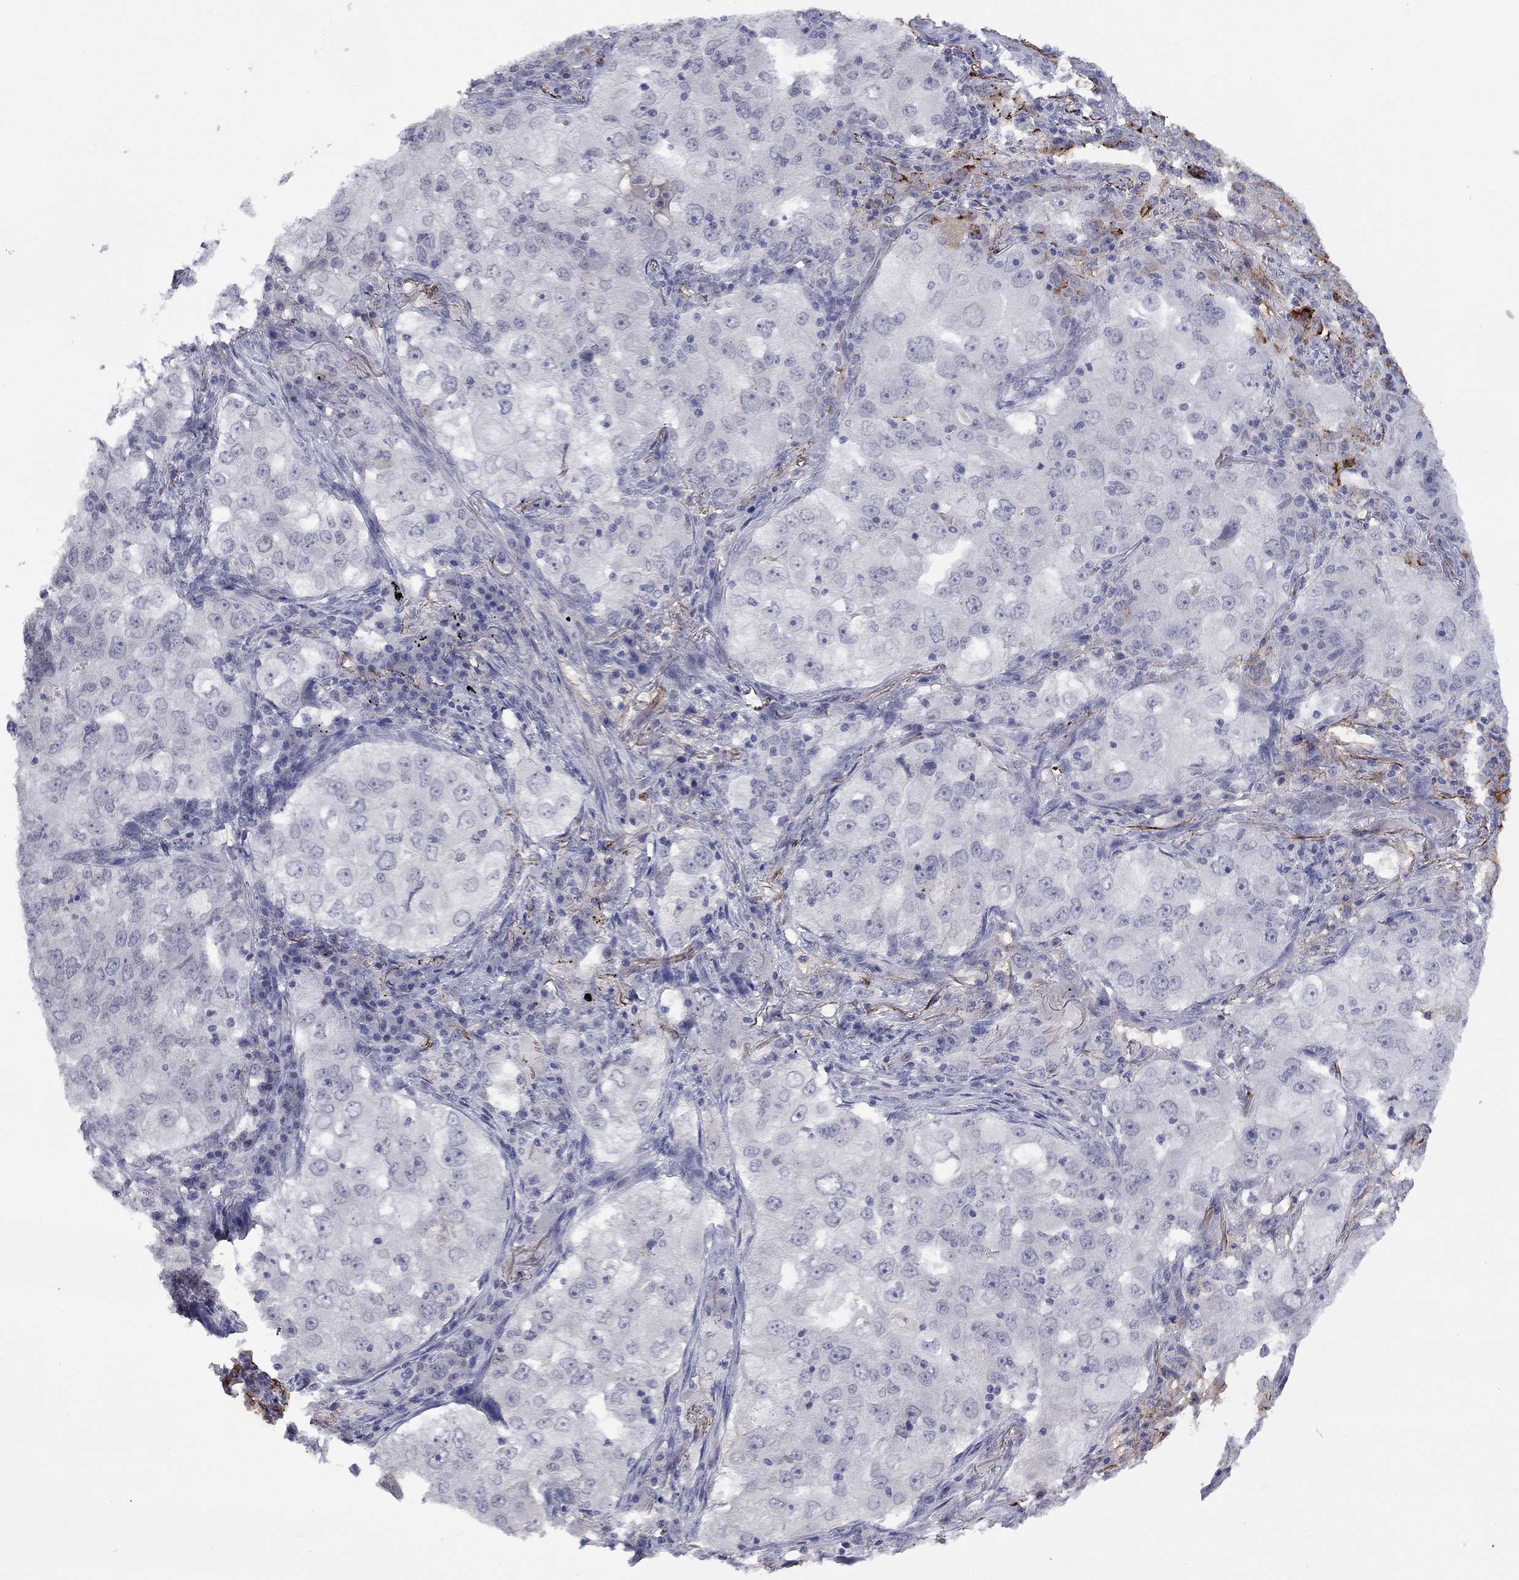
{"staining": {"intensity": "negative", "quantity": "none", "location": "none"}, "tissue": "lung cancer", "cell_type": "Tumor cells", "image_type": "cancer", "snomed": [{"axis": "morphology", "description": "Adenocarcinoma, NOS"}, {"axis": "topography", "description": "Lung"}], "caption": "Immunohistochemical staining of lung cancer (adenocarcinoma) exhibits no significant expression in tumor cells.", "gene": "NSMF", "patient": {"sex": "female", "age": 61}}